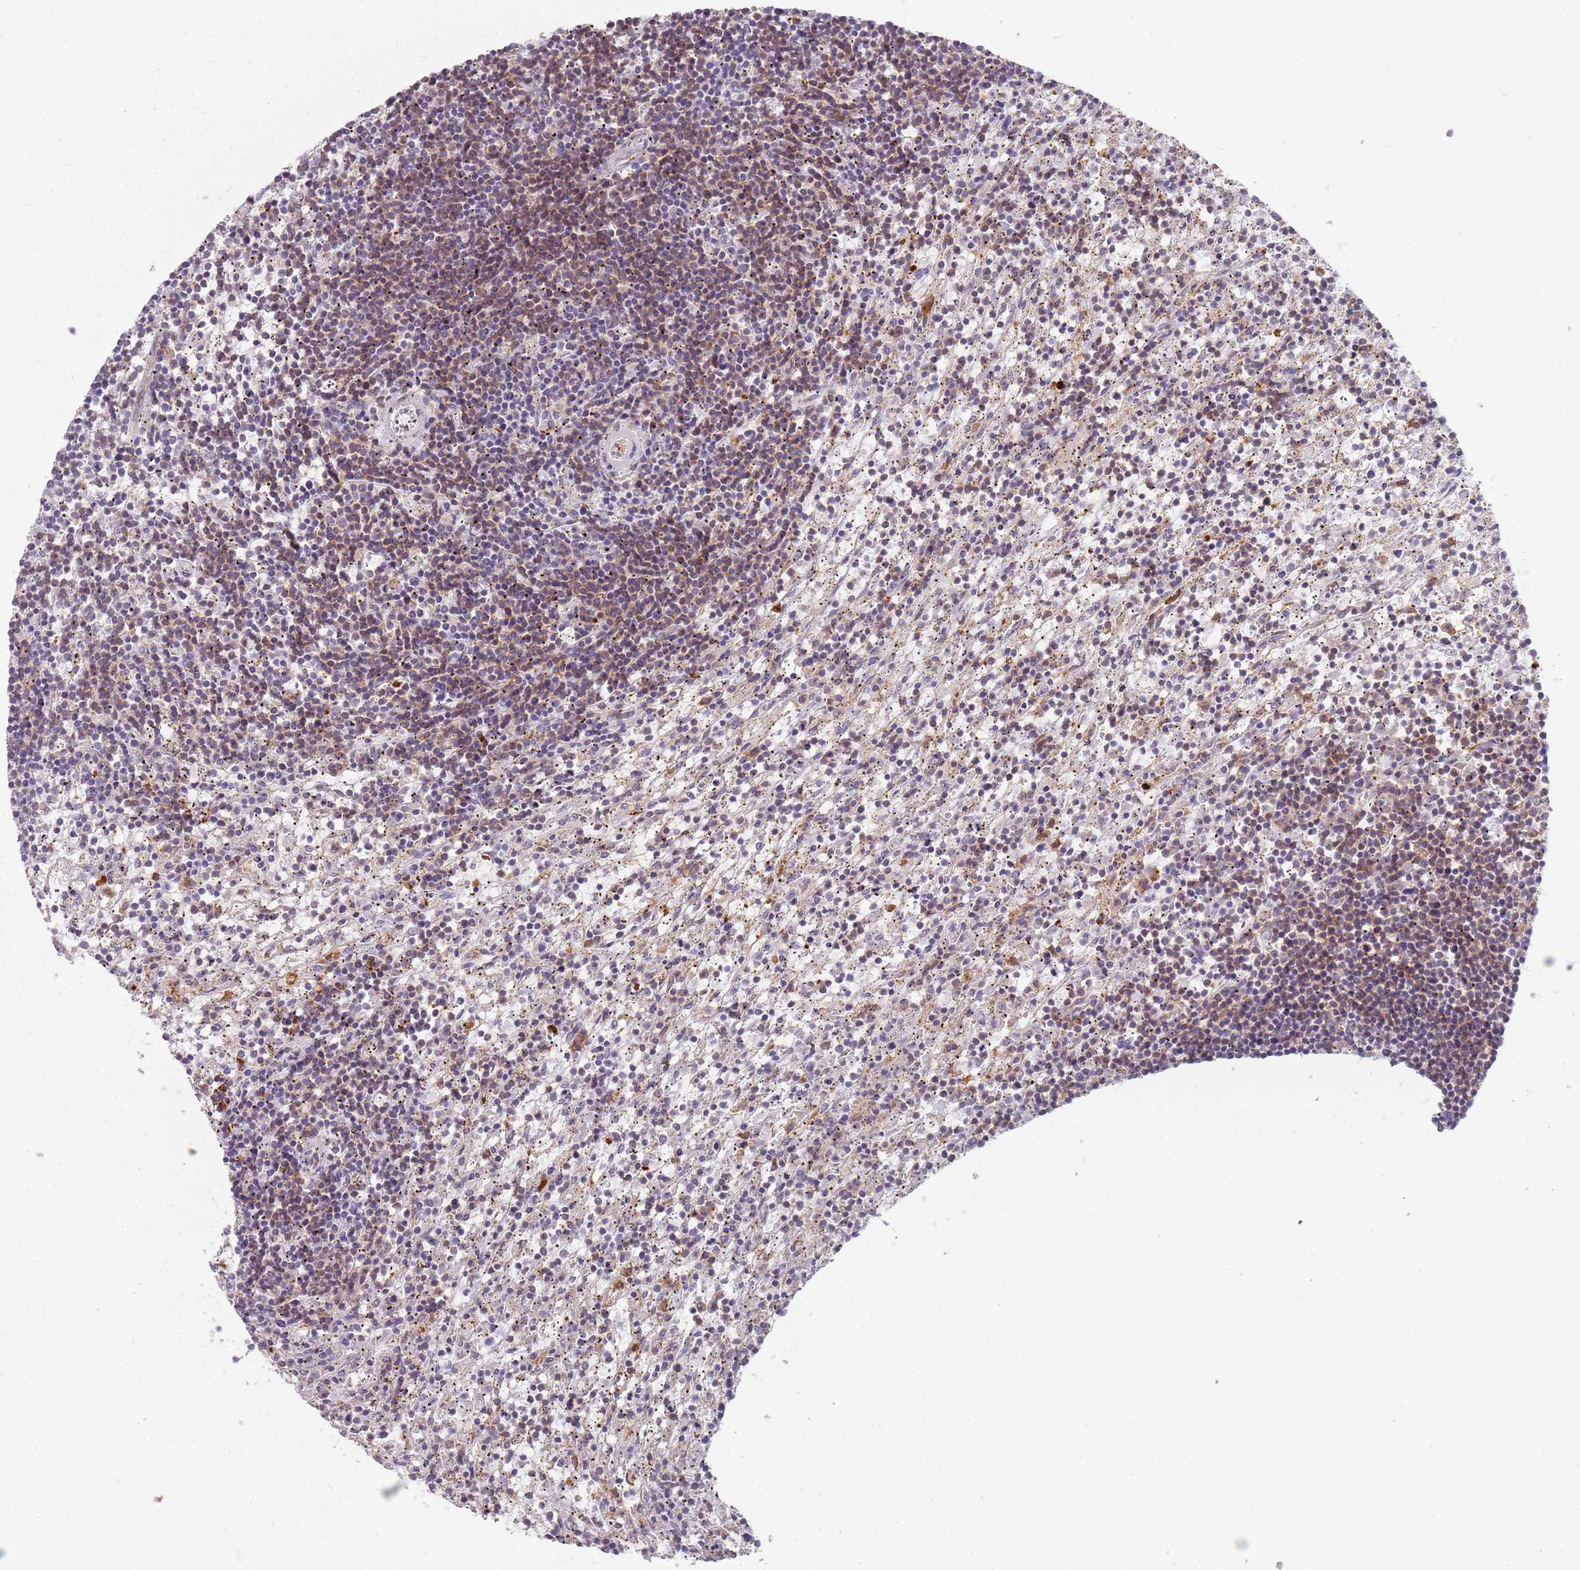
{"staining": {"intensity": "moderate", "quantity": "25%-75%", "location": "cytoplasmic/membranous"}, "tissue": "lymphoma", "cell_type": "Tumor cells", "image_type": "cancer", "snomed": [{"axis": "morphology", "description": "Malignant lymphoma, non-Hodgkin's type, Low grade"}, {"axis": "topography", "description": "Spleen"}], "caption": "Human lymphoma stained for a protein (brown) displays moderate cytoplasmic/membranous positive staining in about 25%-75% of tumor cells.", "gene": "TPD52L2", "patient": {"sex": "male", "age": 76}}